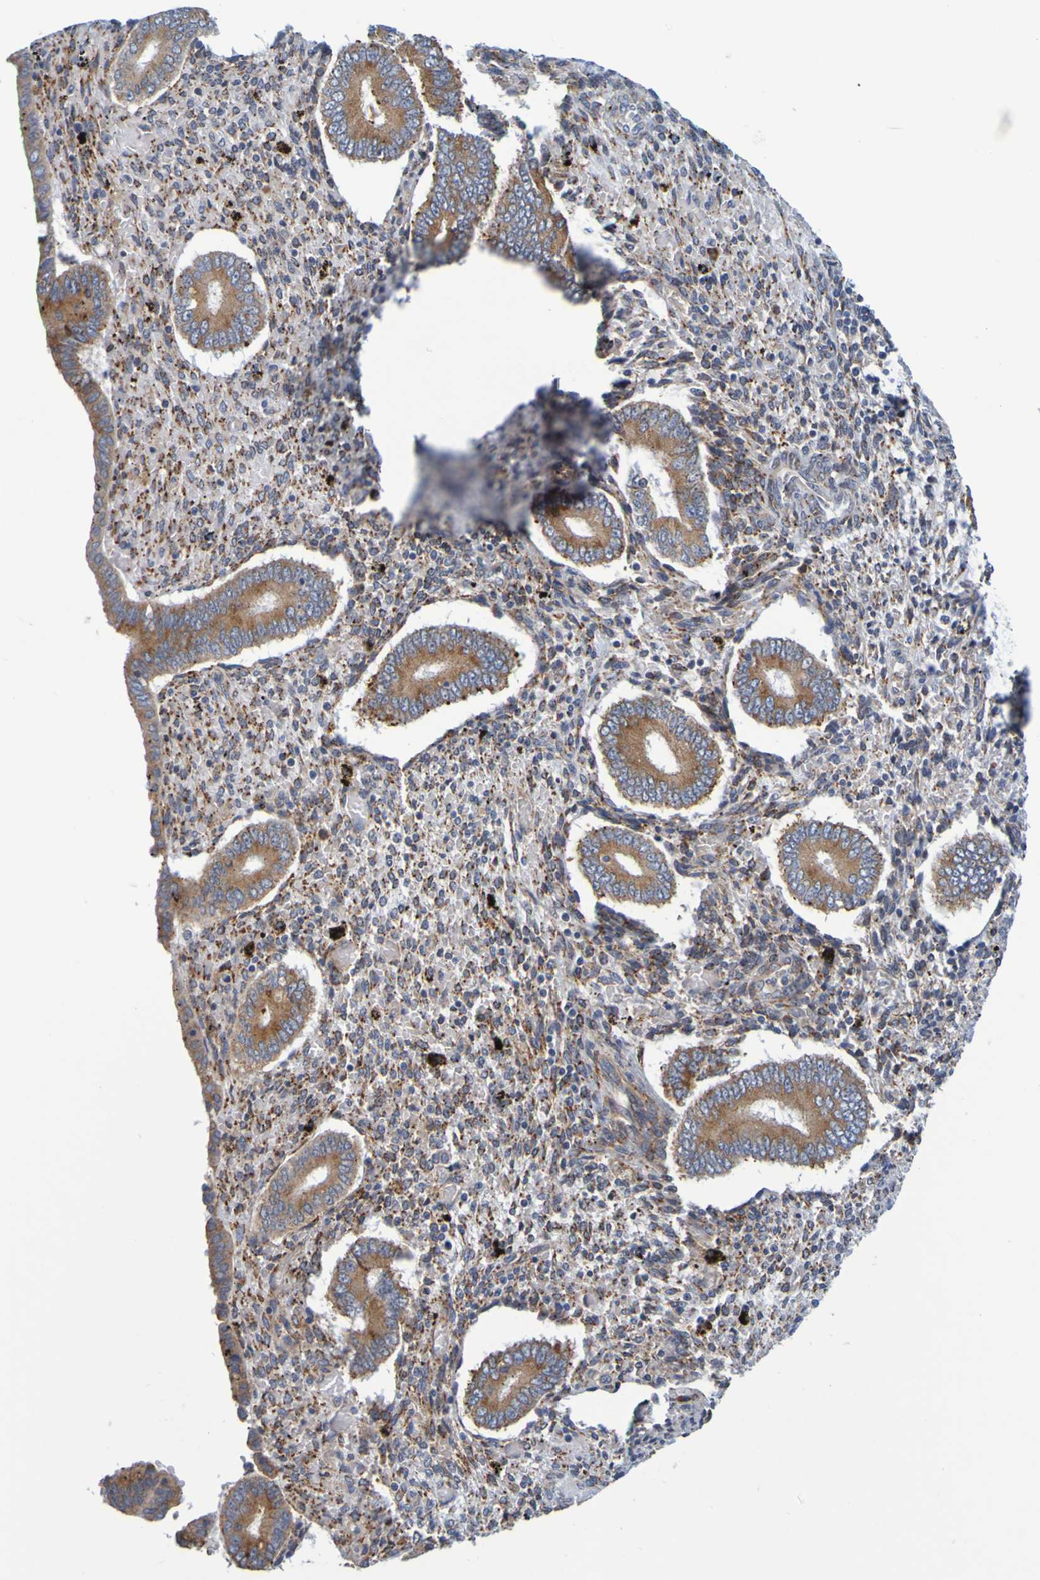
{"staining": {"intensity": "strong", "quantity": "<25%", "location": "cytoplasmic/membranous"}, "tissue": "endometrium", "cell_type": "Cells in endometrial stroma", "image_type": "normal", "snomed": [{"axis": "morphology", "description": "Normal tissue, NOS"}, {"axis": "topography", "description": "Endometrium"}], "caption": "Protein staining reveals strong cytoplasmic/membranous expression in approximately <25% of cells in endometrial stroma in unremarkable endometrium. The protein of interest is shown in brown color, while the nuclei are stained blue.", "gene": "SIL1", "patient": {"sex": "female", "age": 42}}